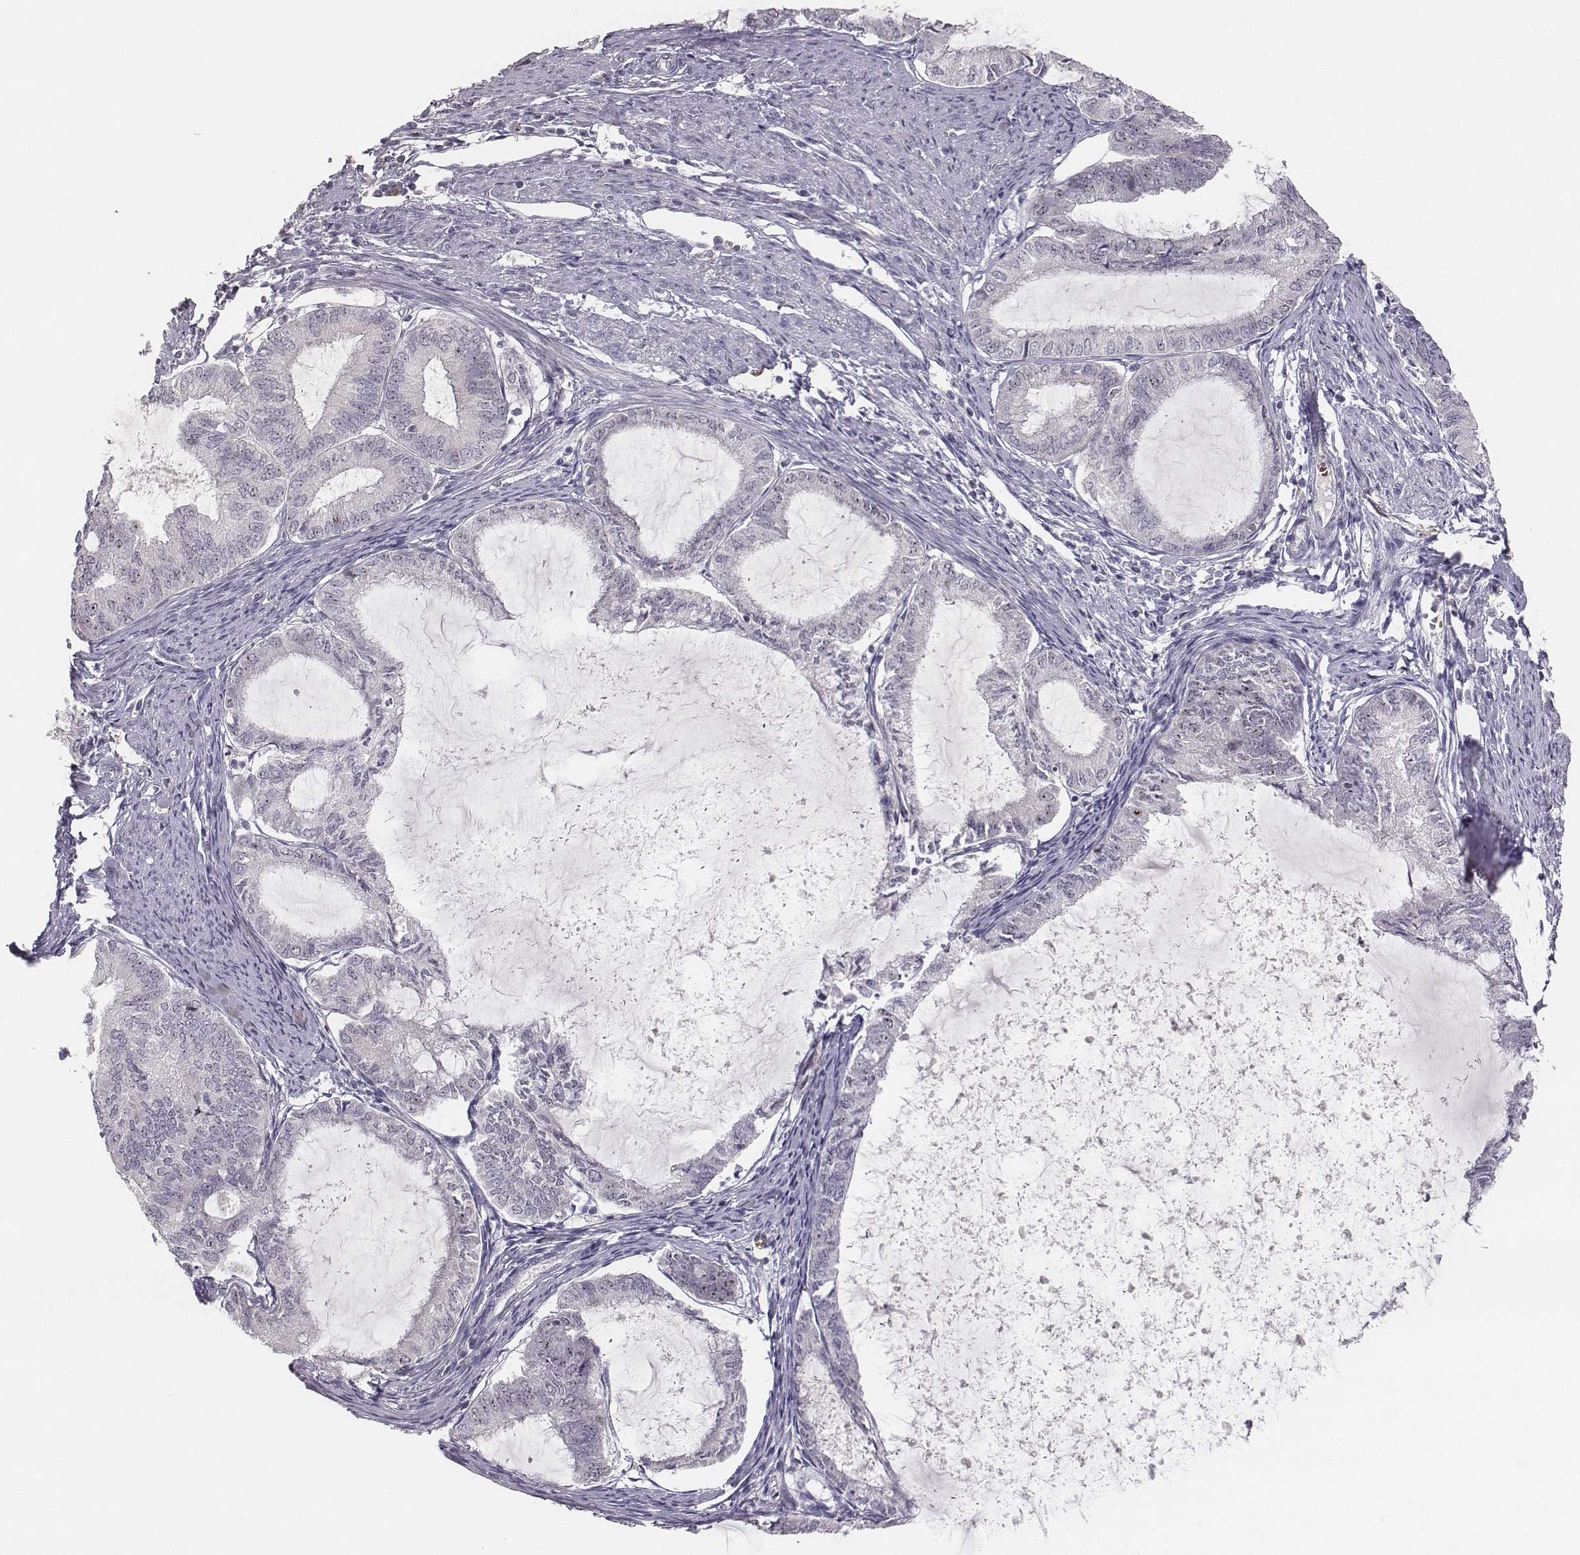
{"staining": {"intensity": "negative", "quantity": "none", "location": "none"}, "tissue": "endometrial cancer", "cell_type": "Tumor cells", "image_type": "cancer", "snomed": [{"axis": "morphology", "description": "Adenocarcinoma, NOS"}, {"axis": "topography", "description": "Endometrium"}], "caption": "There is no significant staining in tumor cells of adenocarcinoma (endometrial). The staining is performed using DAB (3,3'-diaminobenzidine) brown chromogen with nuclei counter-stained in using hematoxylin.", "gene": "NIFK", "patient": {"sex": "female", "age": 86}}